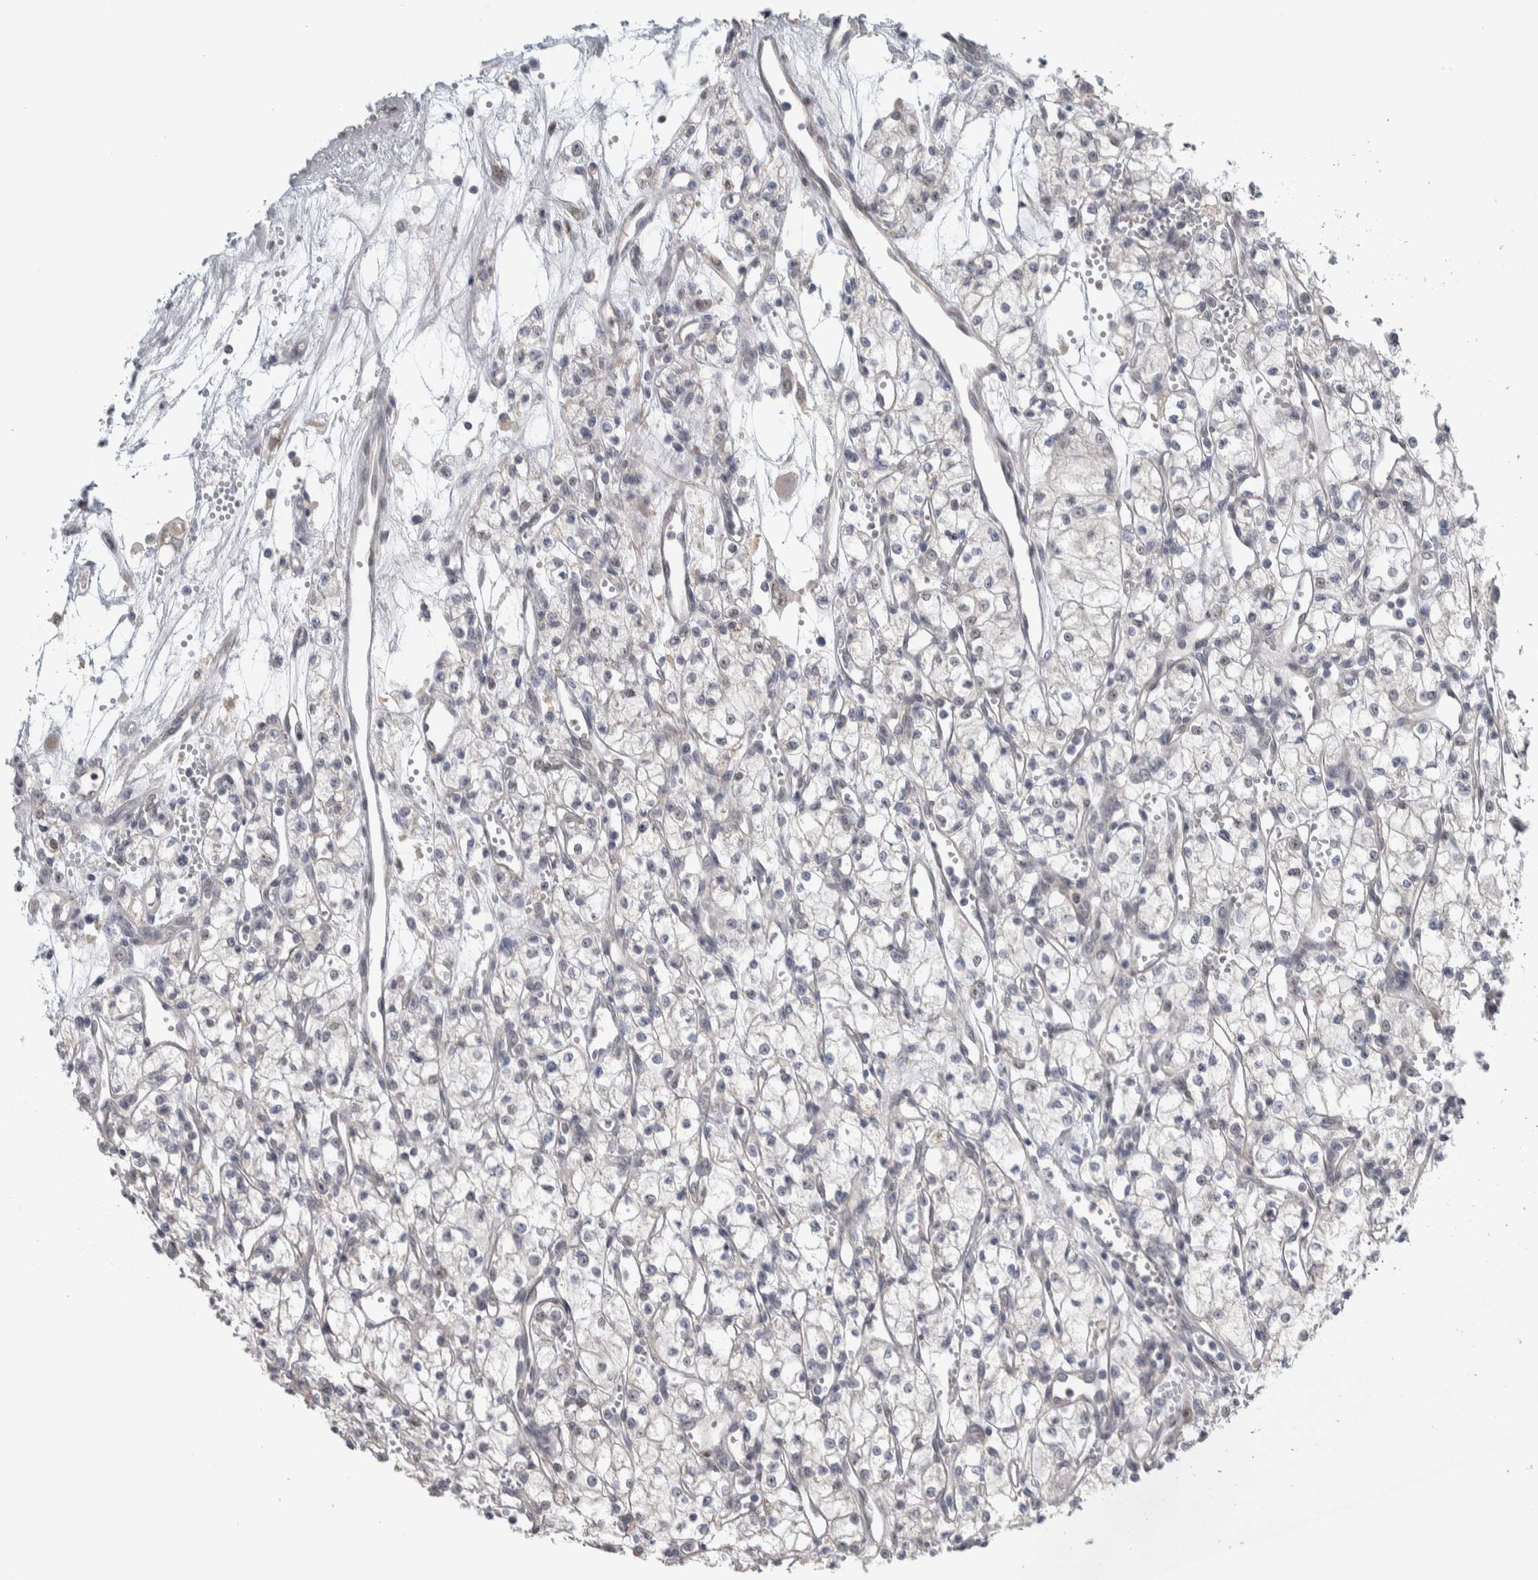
{"staining": {"intensity": "negative", "quantity": "none", "location": "none"}, "tissue": "renal cancer", "cell_type": "Tumor cells", "image_type": "cancer", "snomed": [{"axis": "morphology", "description": "Adenocarcinoma, NOS"}, {"axis": "topography", "description": "Kidney"}], "caption": "Human renal adenocarcinoma stained for a protein using IHC shows no staining in tumor cells.", "gene": "TAX1BP1", "patient": {"sex": "male", "age": 59}}